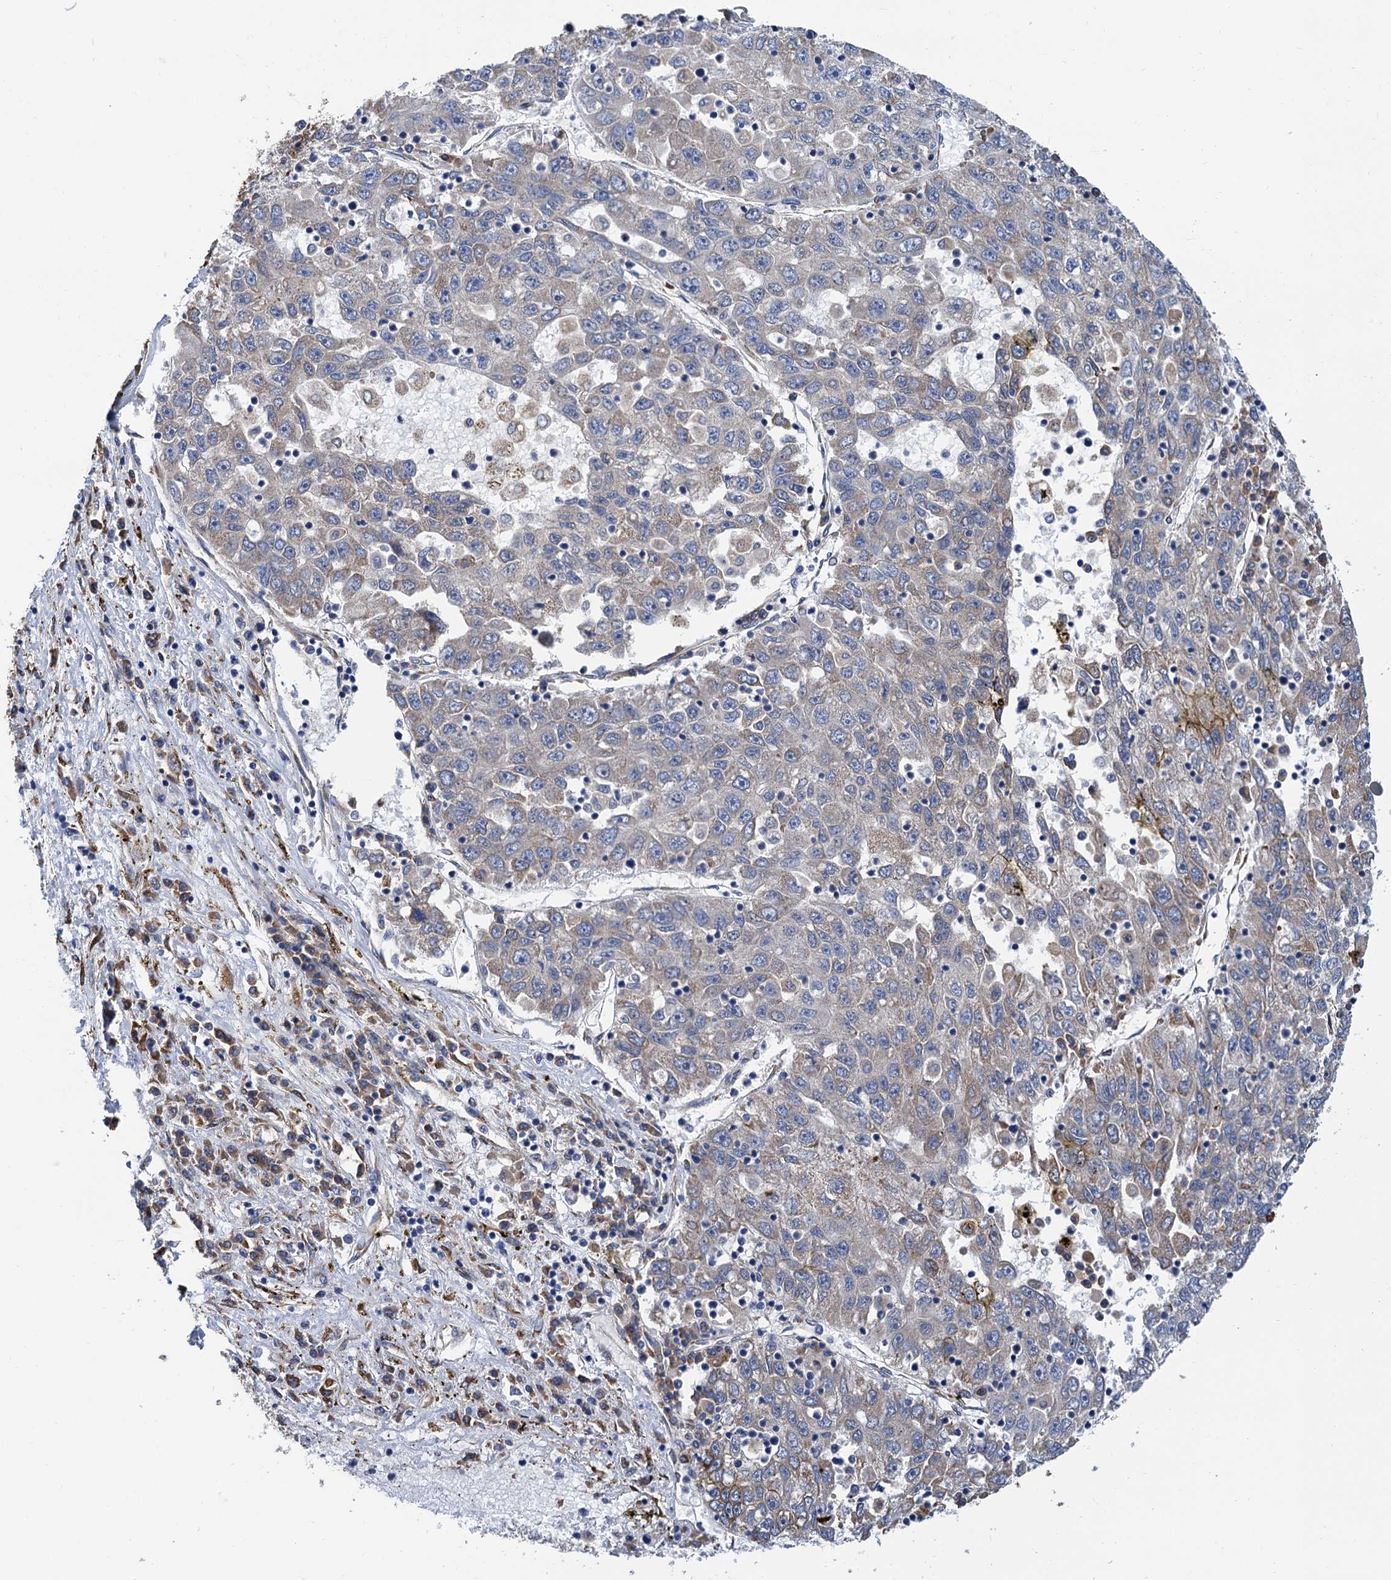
{"staining": {"intensity": "weak", "quantity": "<25%", "location": "cytoplasmic/membranous"}, "tissue": "liver cancer", "cell_type": "Tumor cells", "image_type": "cancer", "snomed": [{"axis": "morphology", "description": "Carcinoma, Hepatocellular, NOS"}, {"axis": "topography", "description": "Liver"}], "caption": "The IHC image has no significant positivity in tumor cells of liver cancer tissue.", "gene": "CNNM1", "patient": {"sex": "male", "age": 49}}